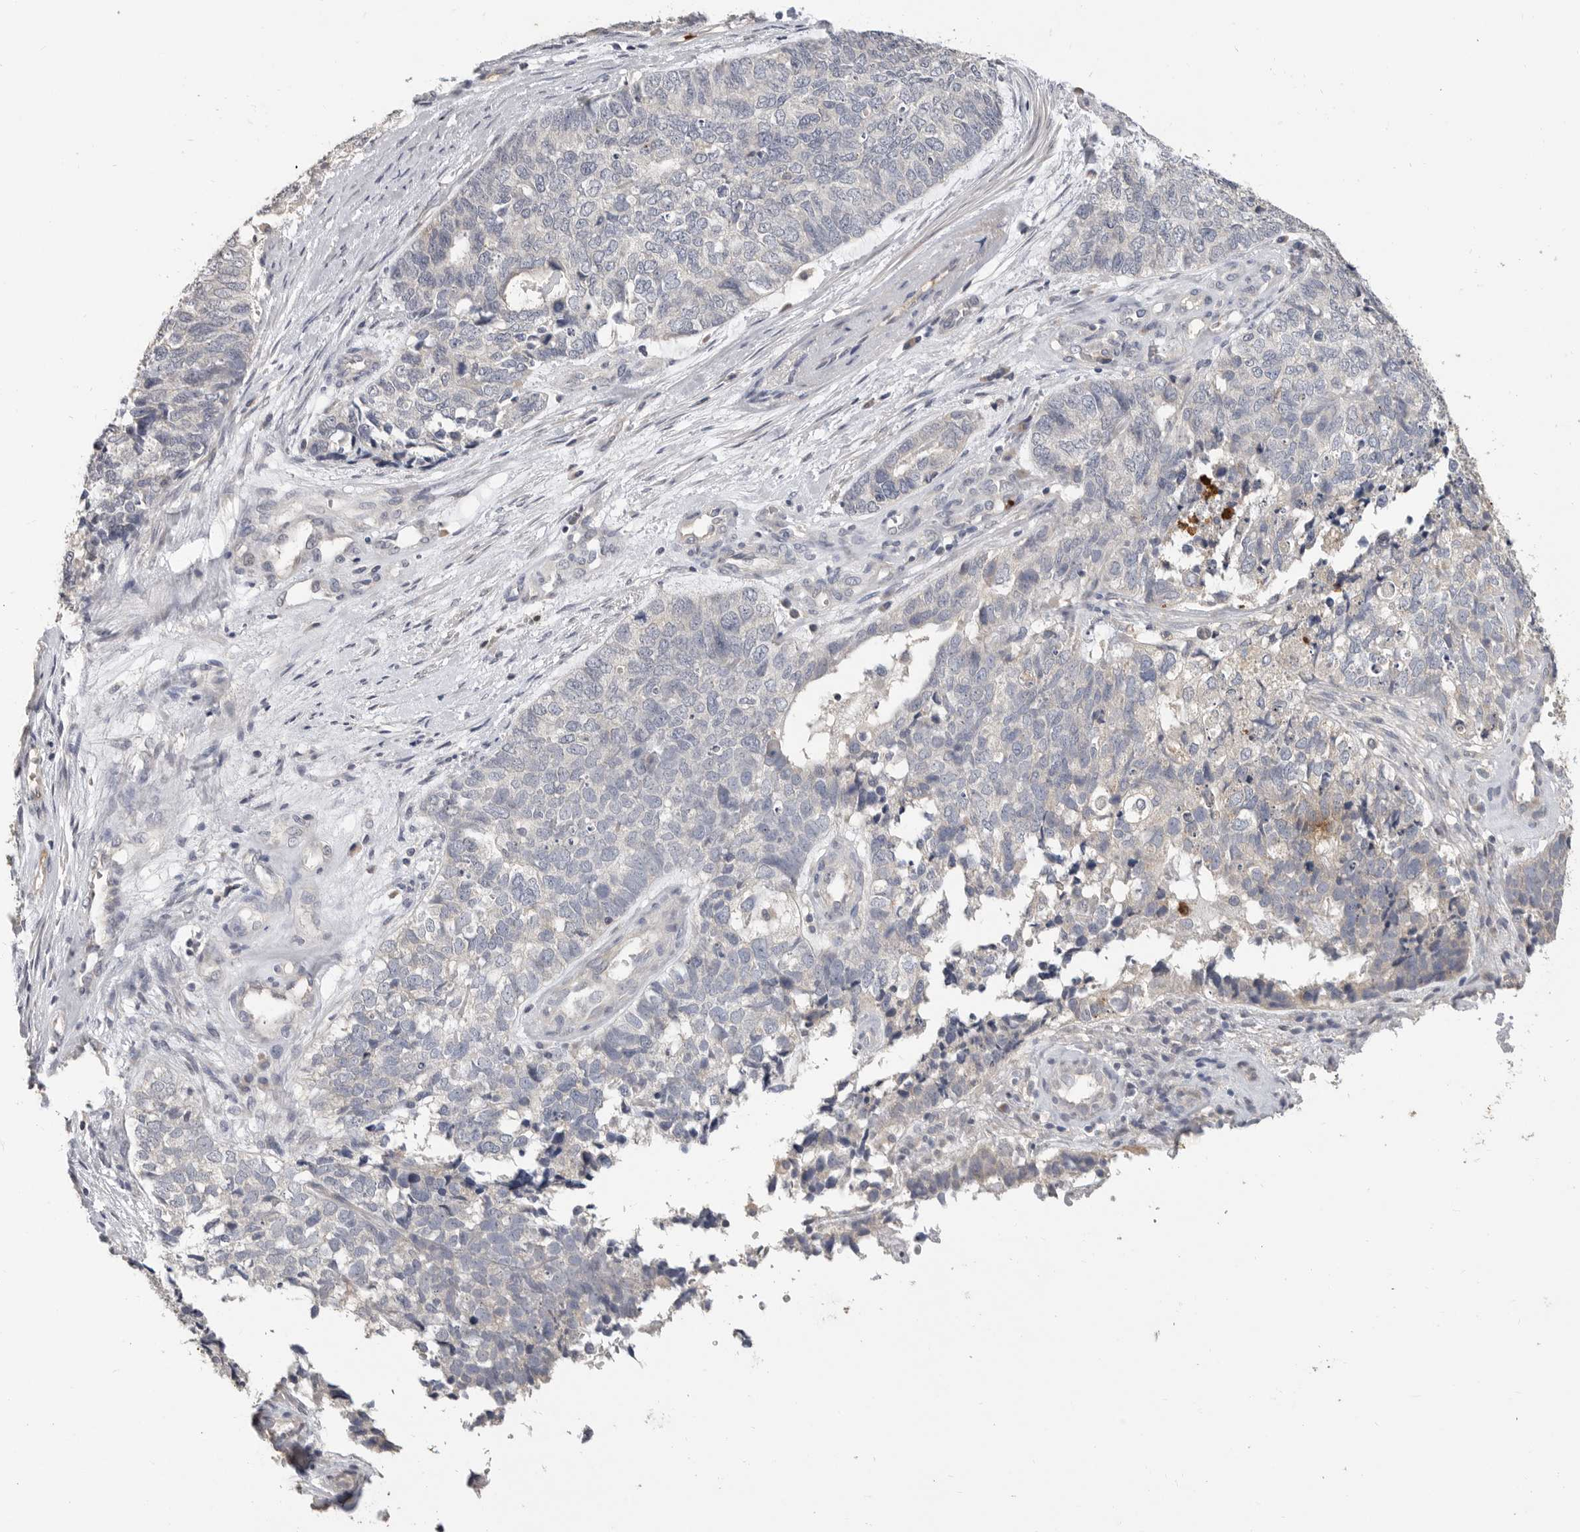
{"staining": {"intensity": "negative", "quantity": "none", "location": "none"}, "tissue": "cervical cancer", "cell_type": "Tumor cells", "image_type": "cancer", "snomed": [{"axis": "morphology", "description": "Squamous cell carcinoma, NOS"}, {"axis": "topography", "description": "Cervix"}], "caption": "Micrograph shows no protein staining in tumor cells of cervical squamous cell carcinoma tissue.", "gene": "LTBR", "patient": {"sex": "female", "age": 63}}